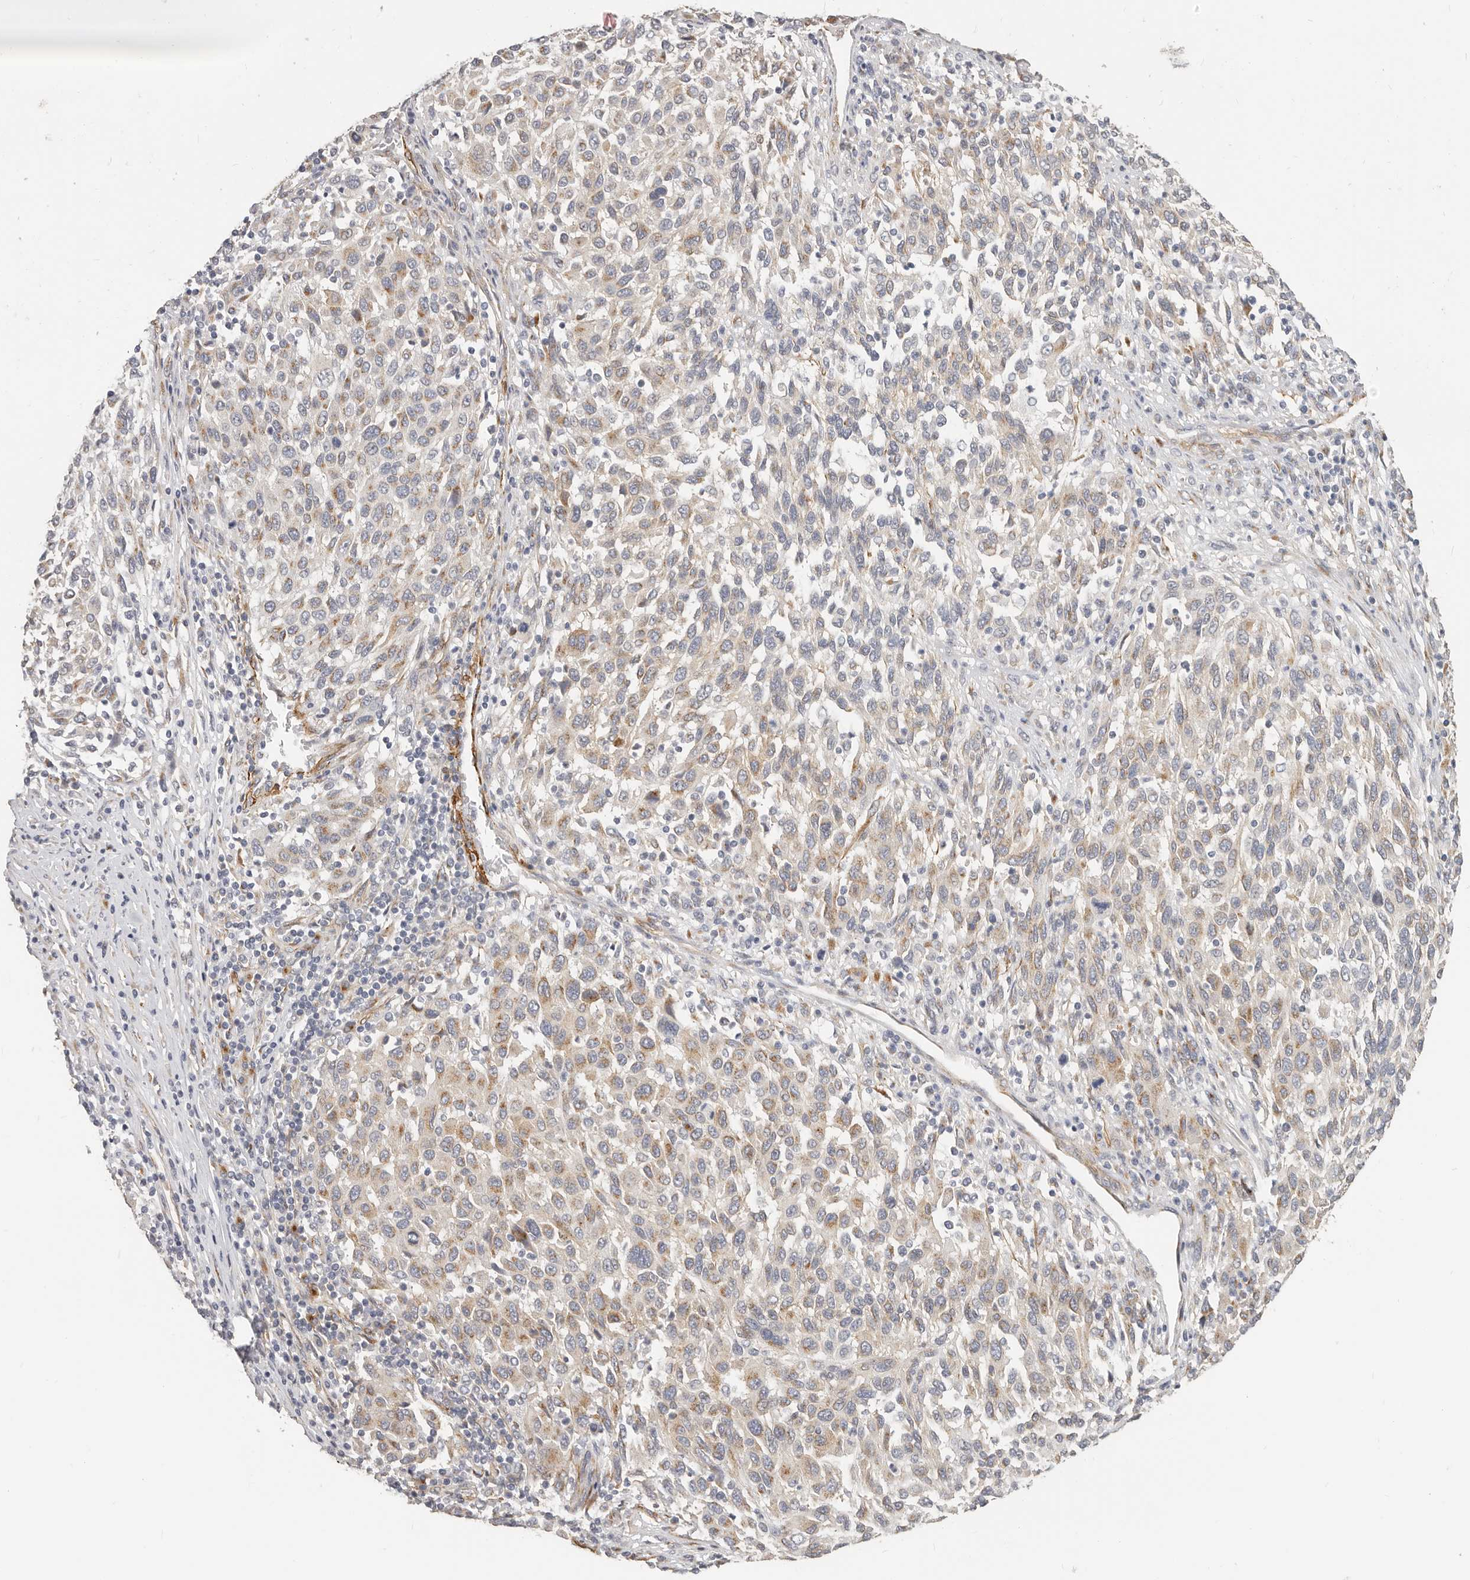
{"staining": {"intensity": "weak", "quantity": "25%-75%", "location": "cytoplasmic/membranous"}, "tissue": "melanoma", "cell_type": "Tumor cells", "image_type": "cancer", "snomed": [{"axis": "morphology", "description": "Malignant melanoma, Metastatic site"}, {"axis": "topography", "description": "Lymph node"}], "caption": "The immunohistochemical stain highlights weak cytoplasmic/membranous expression in tumor cells of melanoma tissue. The protein of interest is shown in brown color, while the nuclei are stained blue.", "gene": "RABAC1", "patient": {"sex": "male", "age": 61}}